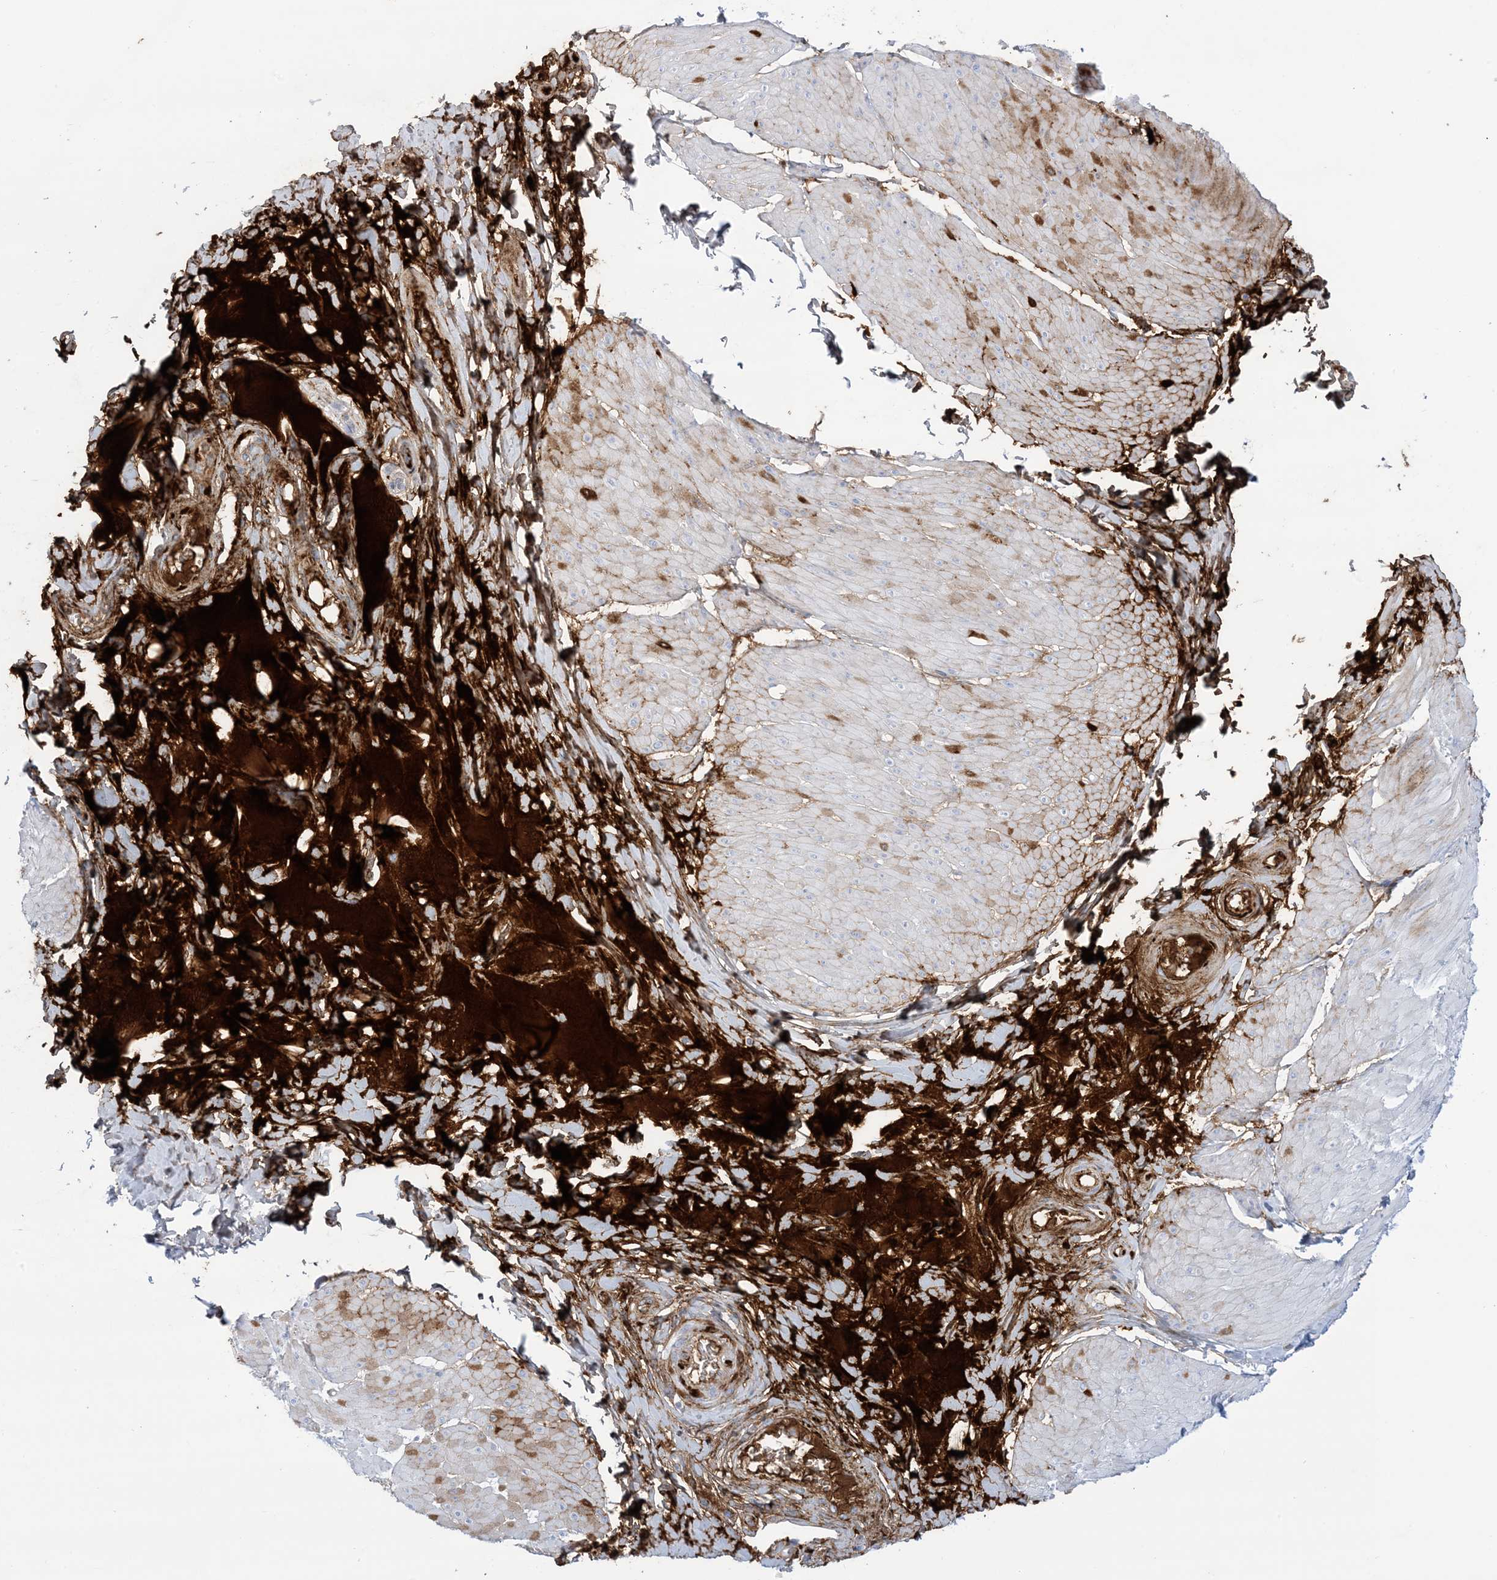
{"staining": {"intensity": "weak", "quantity": "<25%", "location": "cytoplasmic/membranous"}, "tissue": "smooth muscle", "cell_type": "Smooth muscle cells", "image_type": "normal", "snomed": [{"axis": "morphology", "description": "Urothelial carcinoma, High grade"}, {"axis": "topography", "description": "Urinary bladder"}], "caption": "Smooth muscle cells show no significant protein staining in benign smooth muscle. The staining was performed using DAB (3,3'-diaminobenzidine) to visualize the protein expression in brown, while the nuclei were stained in blue with hematoxylin (Magnification: 20x).", "gene": "ATP11C", "patient": {"sex": "male", "age": 46}}